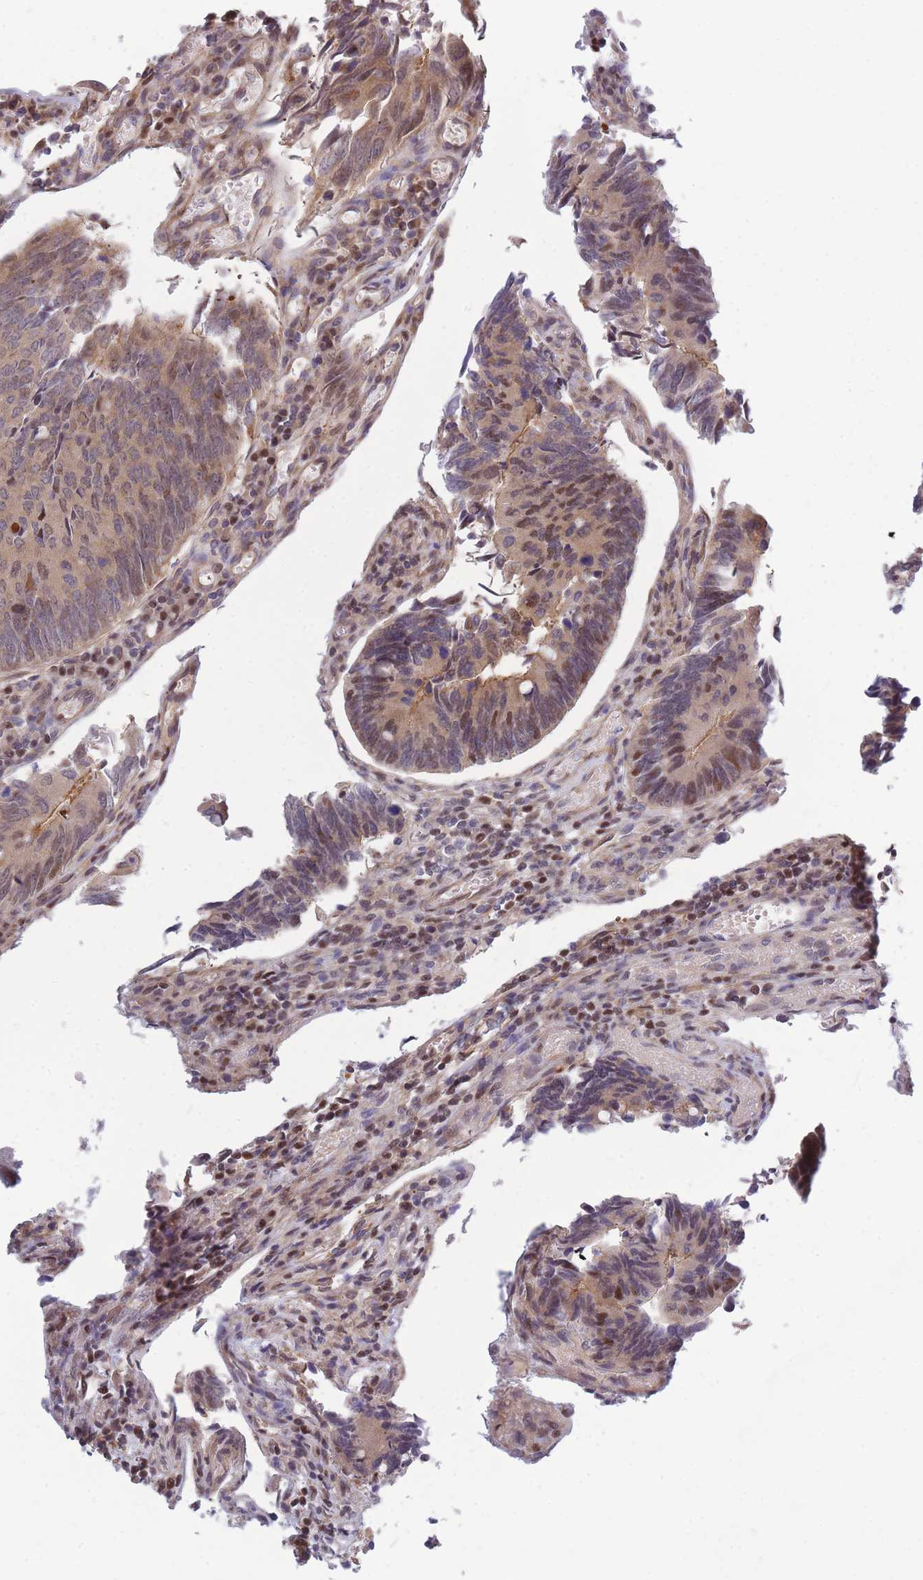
{"staining": {"intensity": "moderate", "quantity": "<25%", "location": "cytoplasmic/membranous,nuclear"}, "tissue": "colorectal cancer", "cell_type": "Tumor cells", "image_type": "cancer", "snomed": [{"axis": "morphology", "description": "Adenocarcinoma, NOS"}, {"axis": "topography", "description": "Colon"}], "caption": "A low amount of moderate cytoplasmic/membranous and nuclear positivity is present in about <25% of tumor cells in adenocarcinoma (colorectal) tissue.", "gene": "CRACD", "patient": {"sex": "male", "age": 87}}